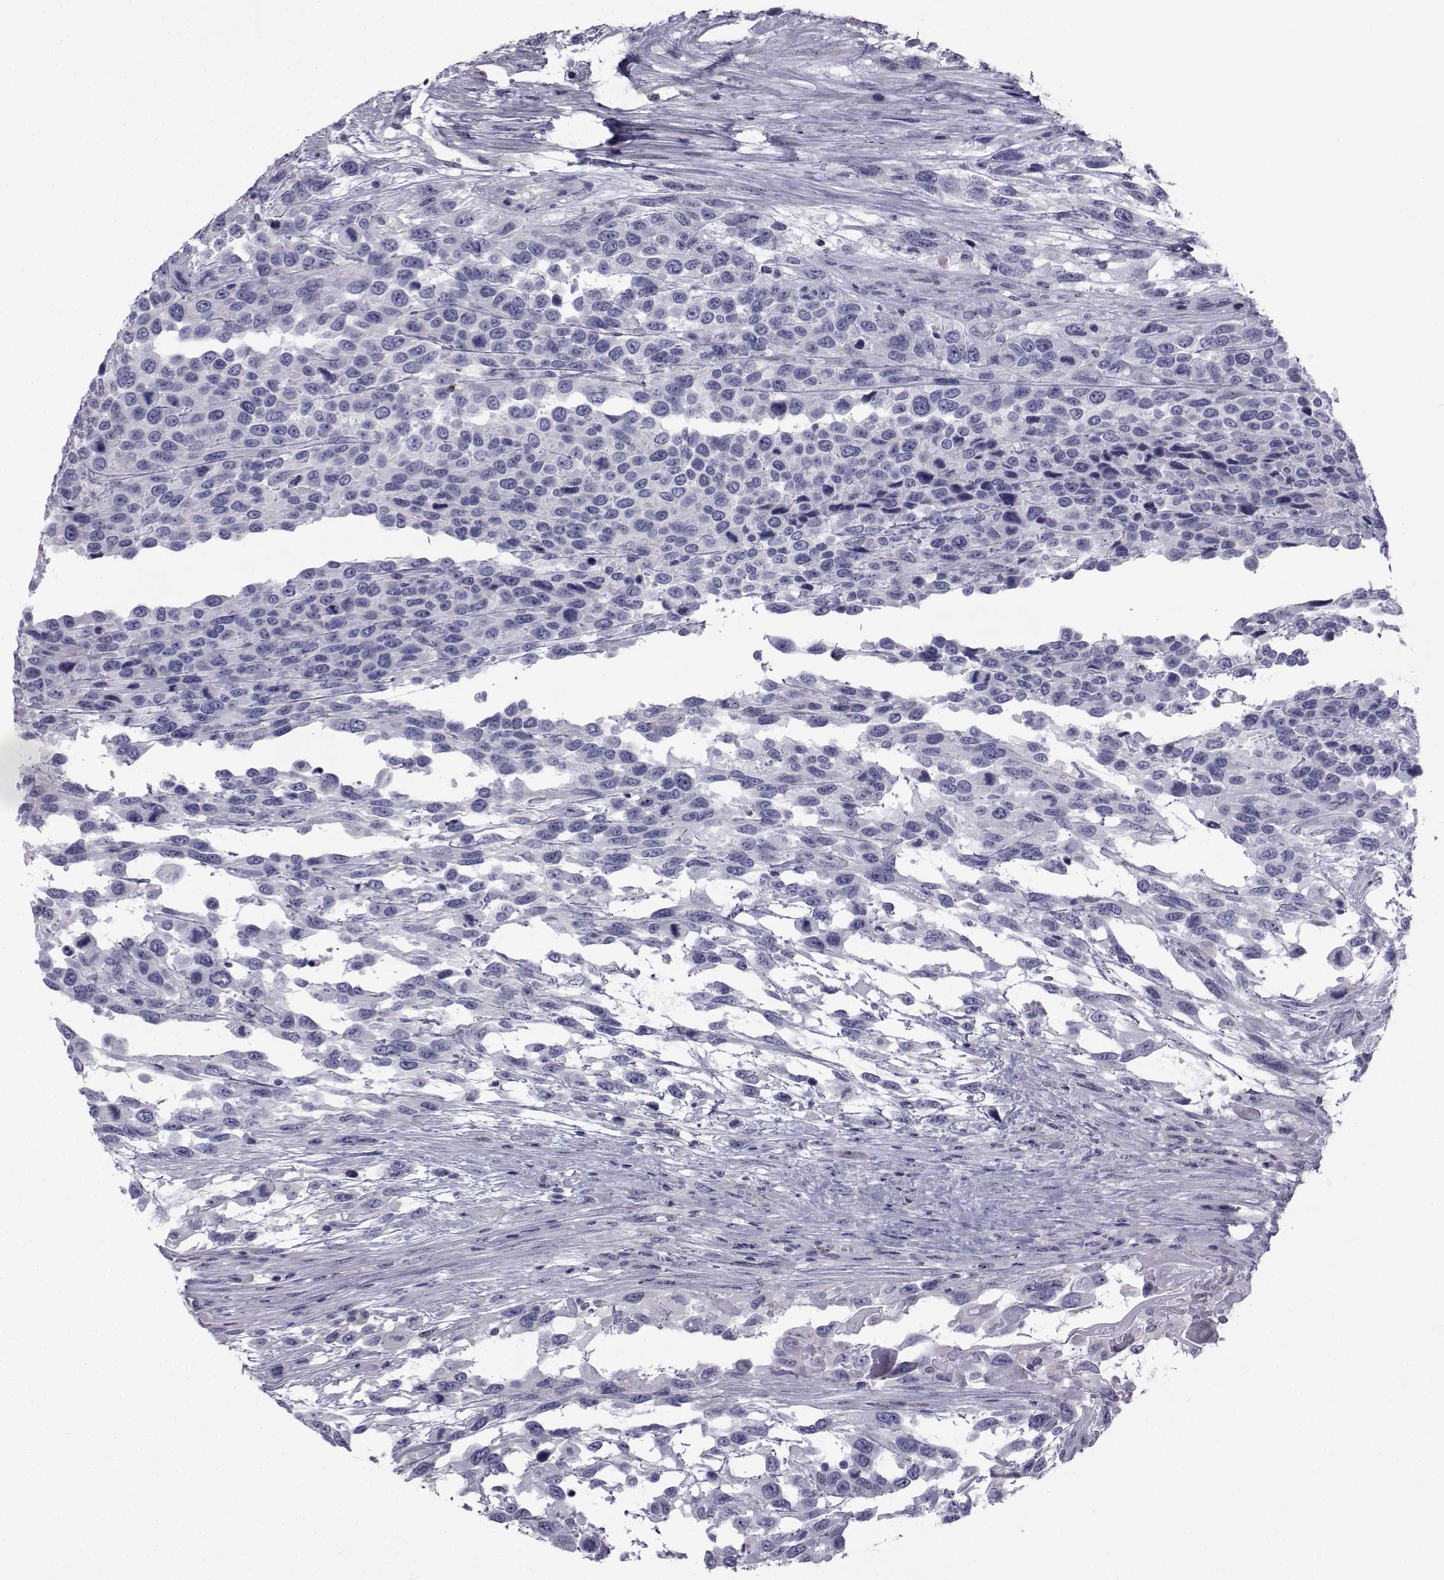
{"staining": {"intensity": "negative", "quantity": "none", "location": "none"}, "tissue": "urothelial cancer", "cell_type": "Tumor cells", "image_type": "cancer", "snomed": [{"axis": "morphology", "description": "Urothelial carcinoma, High grade"}, {"axis": "topography", "description": "Urinary bladder"}], "caption": "IHC photomicrograph of neoplastic tissue: urothelial cancer stained with DAB displays no significant protein staining in tumor cells.", "gene": "FDXR", "patient": {"sex": "female", "age": 70}}